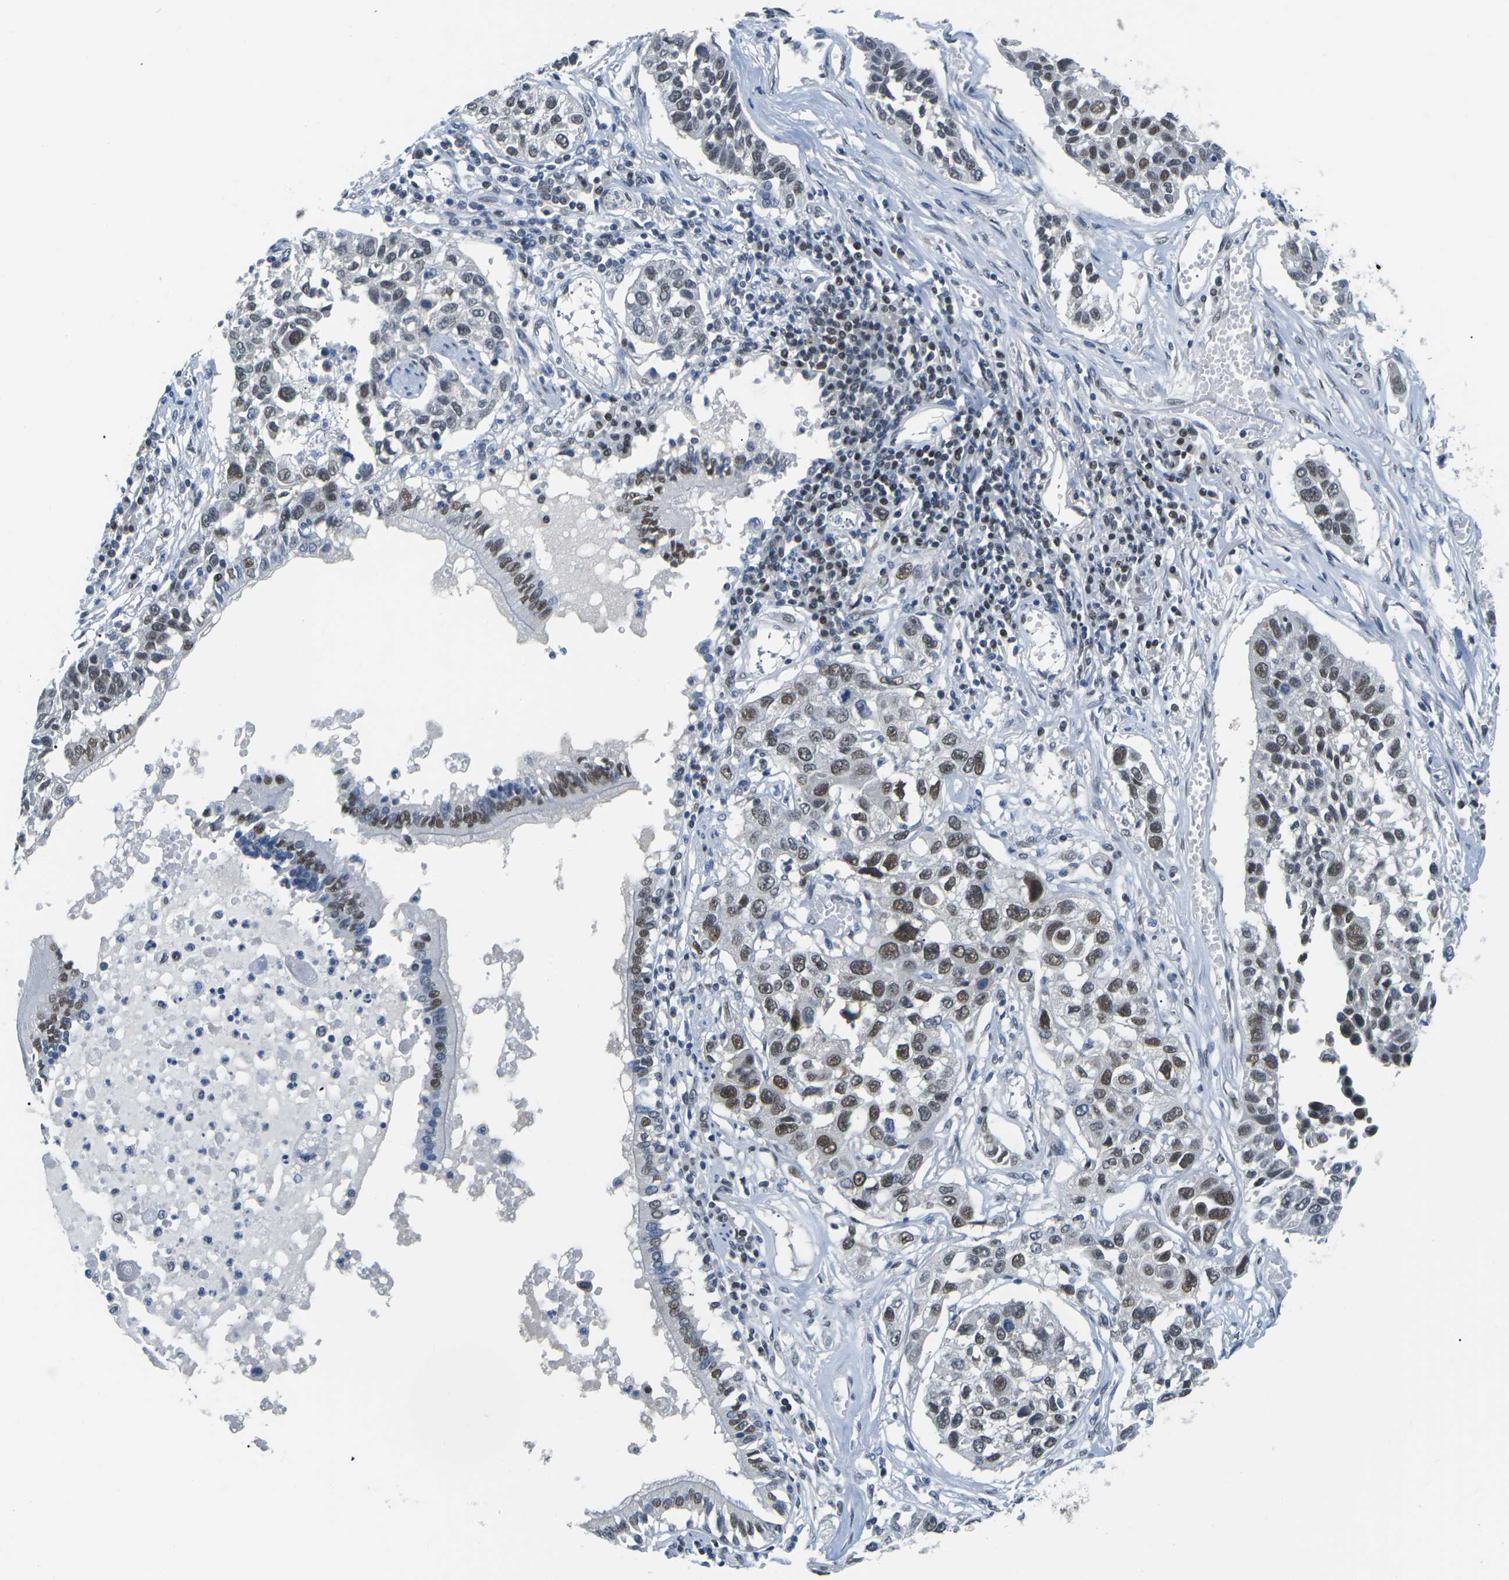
{"staining": {"intensity": "moderate", "quantity": ">75%", "location": "nuclear"}, "tissue": "lung cancer", "cell_type": "Tumor cells", "image_type": "cancer", "snomed": [{"axis": "morphology", "description": "Squamous cell carcinoma, NOS"}, {"axis": "topography", "description": "Lung"}], "caption": "Protein staining of lung cancer tissue reveals moderate nuclear expression in about >75% of tumor cells.", "gene": "UBA7", "patient": {"sex": "male", "age": 71}}